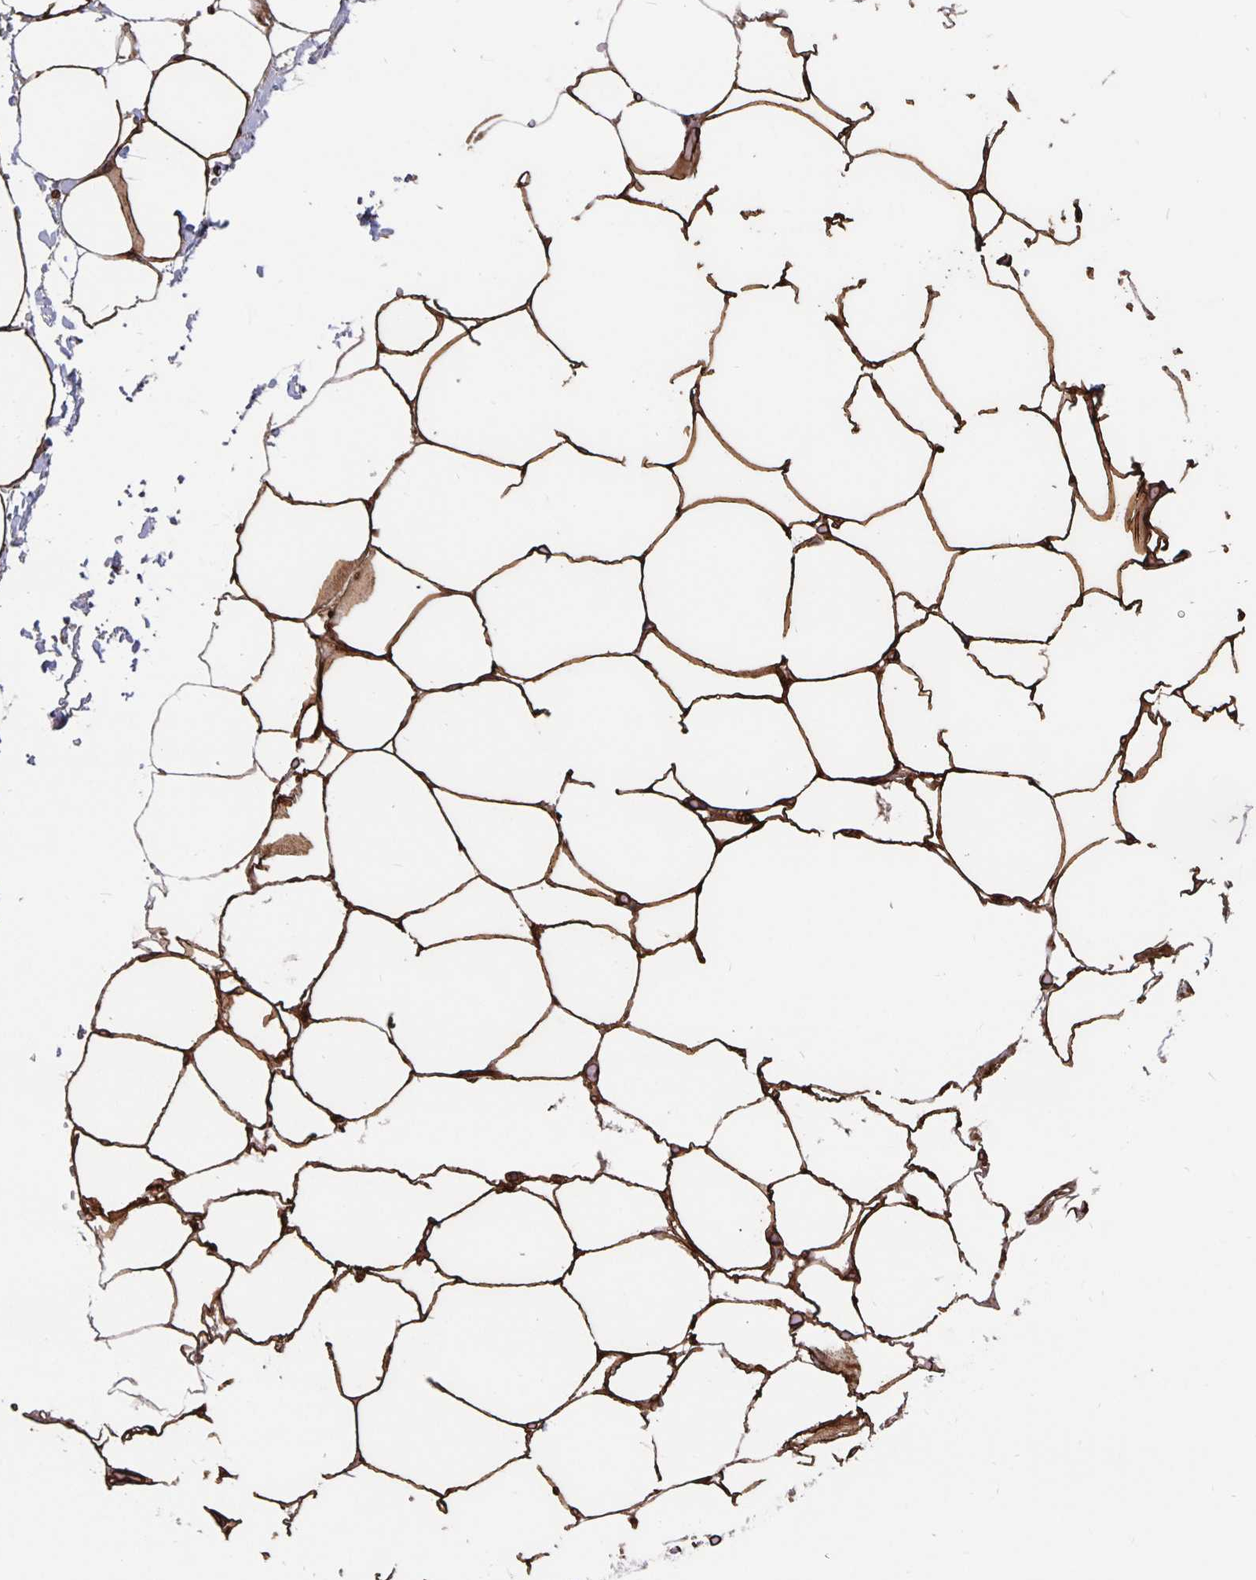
{"staining": {"intensity": "strong", "quantity": ">75%", "location": "cytoplasmic/membranous"}, "tissue": "adipose tissue", "cell_type": "Adipocytes", "image_type": "normal", "snomed": [{"axis": "morphology", "description": "Normal tissue, NOS"}, {"axis": "topography", "description": "Adipose tissue"}, {"axis": "topography", "description": "Vascular tissue"}, {"axis": "topography", "description": "Rectum"}, {"axis": "topography", "description": "Peripheral nerve tissue"}], "caption": "A brown stain highlights strong cytoplasmic/membranous staining of a protein in adipocytes of benign human adipose tissue.", "gene": "DCHS2", "patient": {"sex": "female", "age": 69}}